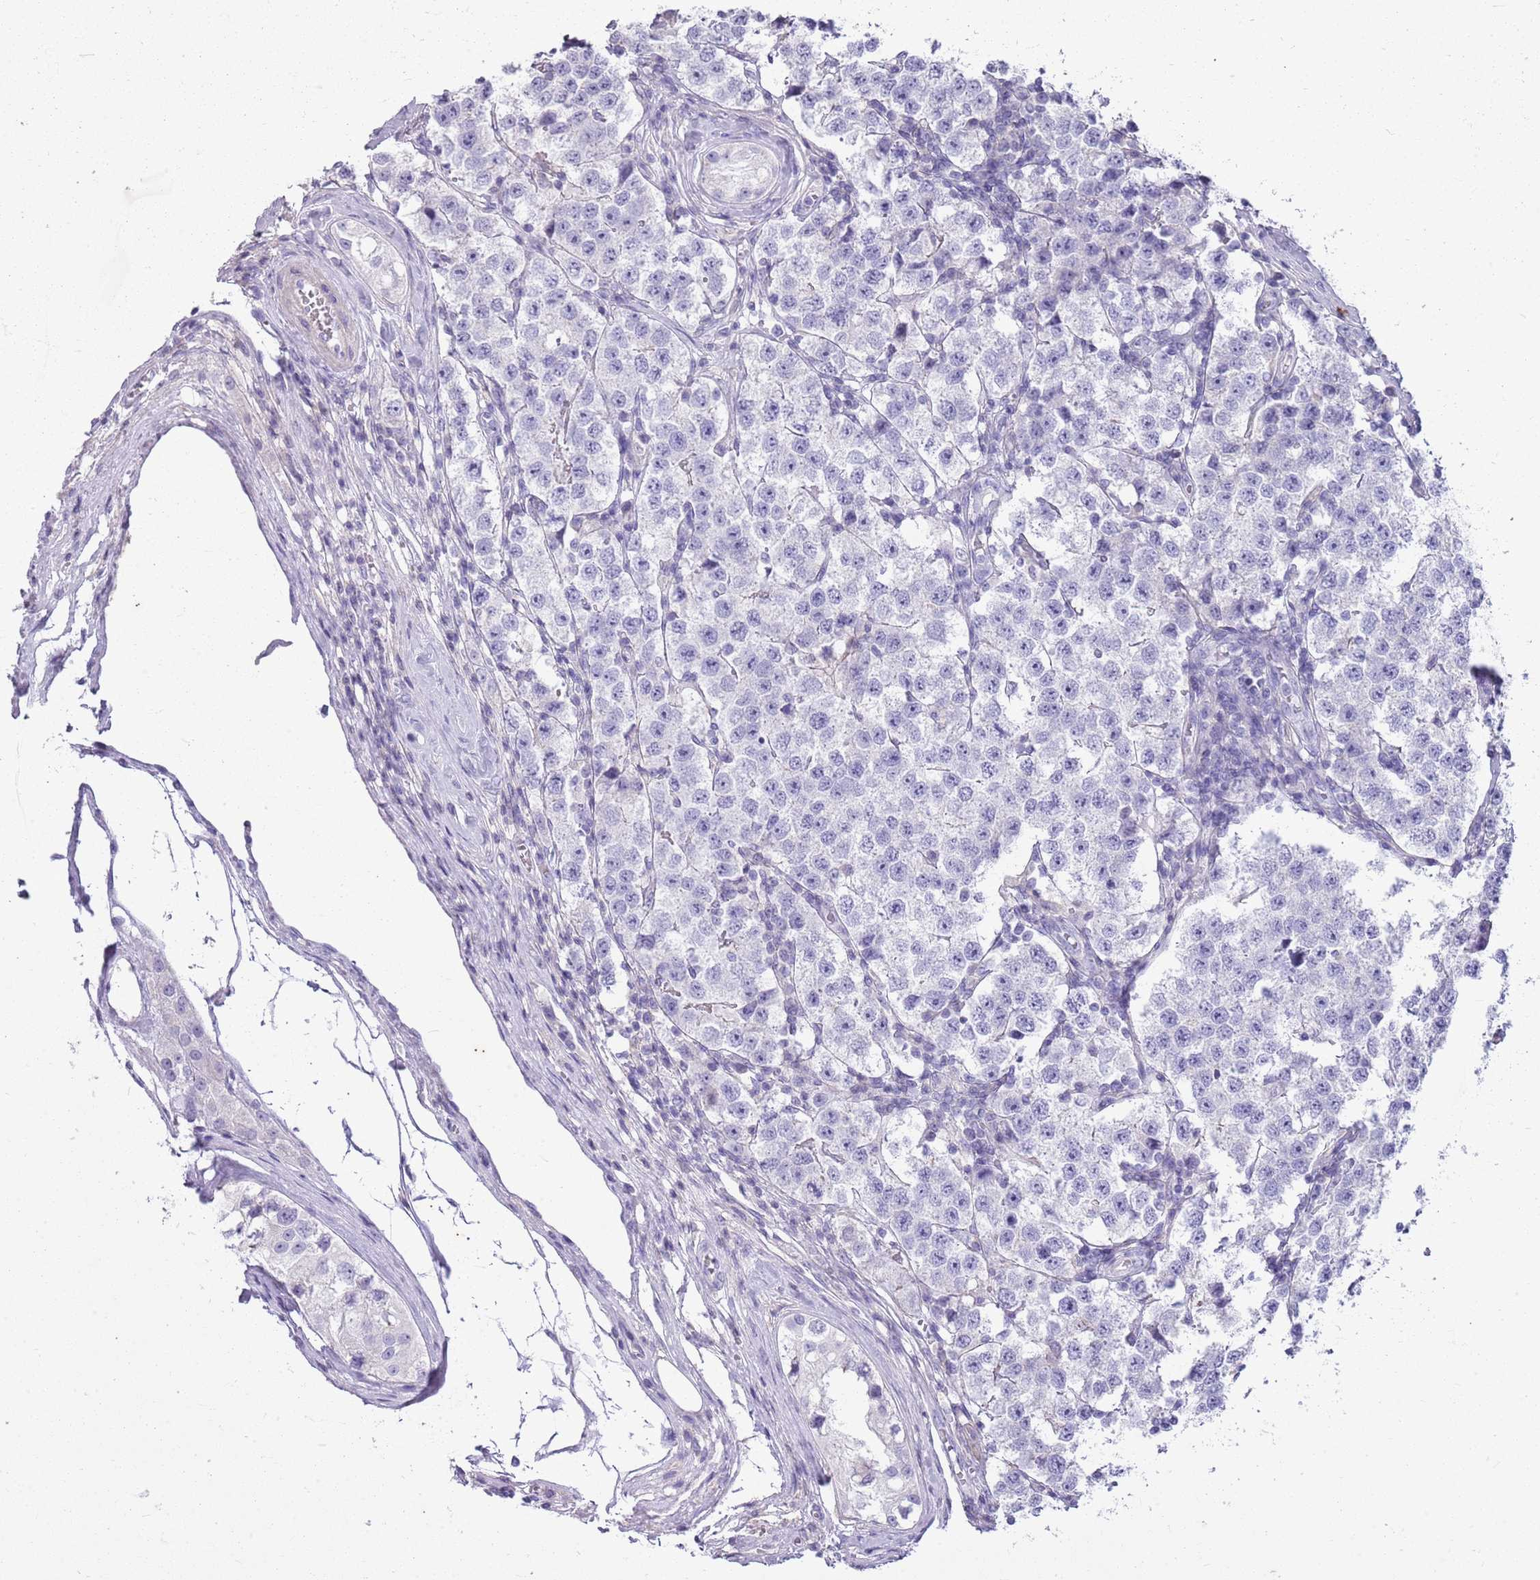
{"staining": {"intensity": "negative", "quantity": "none", "location": "none"}, "tissue": "testis cancer", "cell_type": "Tumor cells", "image_type": "cancer", "snomed": [{"axis": "morphology", "description": "Seminoma, NOS"}, {"axis": "topography", "description": "Testis"}], "caption": "An immunohistochemistry micrograph of seminoma (testis) is shown. There is no staining in tumor cells of seminoma (testis).", "gene": "CNPPD1", "patient": {"sex": "male", "age": 34}}